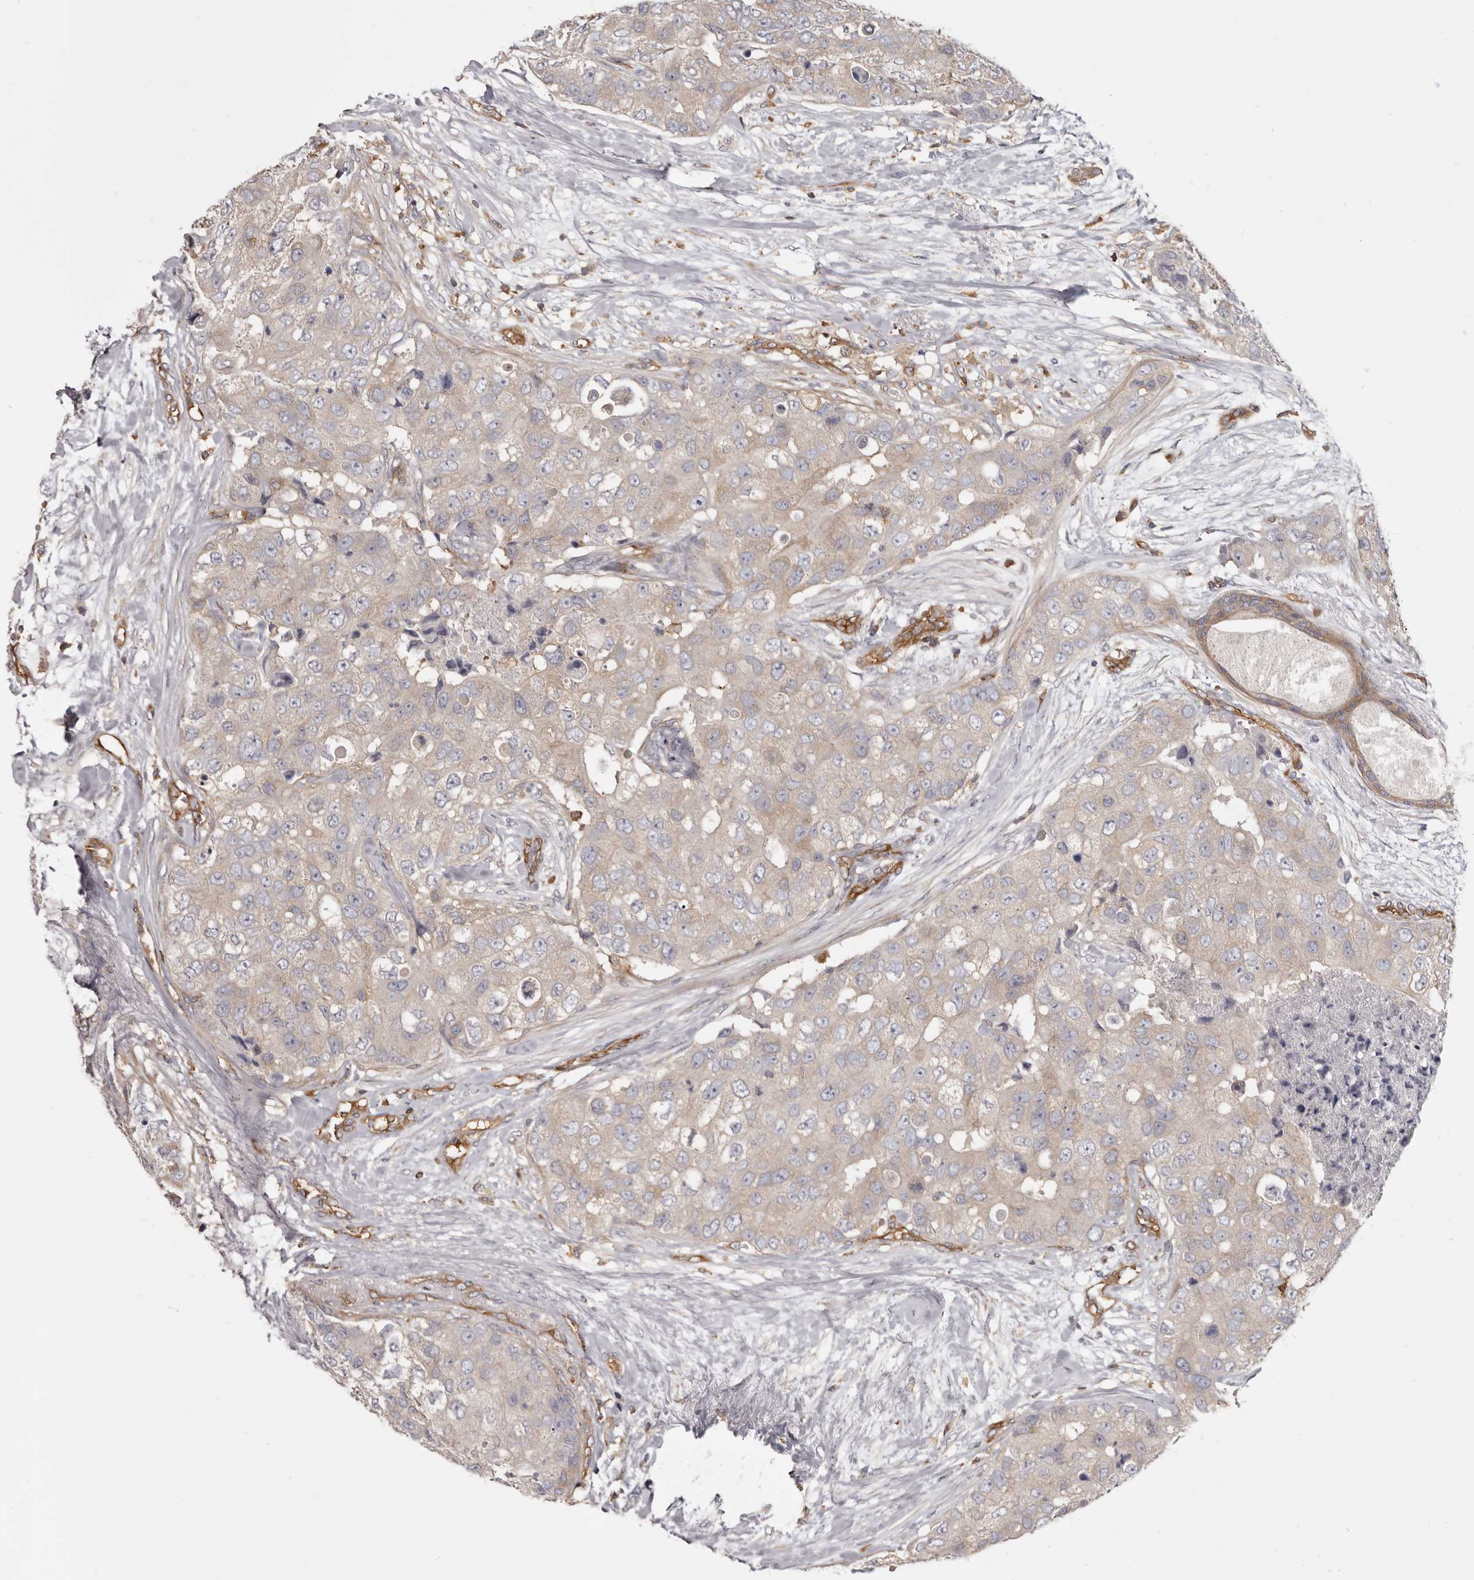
{"staining": {"intensity": "weak", "quantity": "<25%", "location": "cytoplasmic/membranous"}, "tissue": "breast cancer", "cell_type": "Tumor cells", "image_type": "cancer", "snomed": [{"axis": "morphology", "description": "Duct carcinoma"}, {"axis": "topography", "description": "Breast"}], "caption": "Tumor cells show no significant protein positivity in invasive ductal carcinoma (breast). The staining is performed using DAB (3,3'-diaminobenzidine) brown chromogen with nuclei counter-stained in using hematoxylin.", "gene": "CBL", "patient": {"sex": "female", "age": 62}}